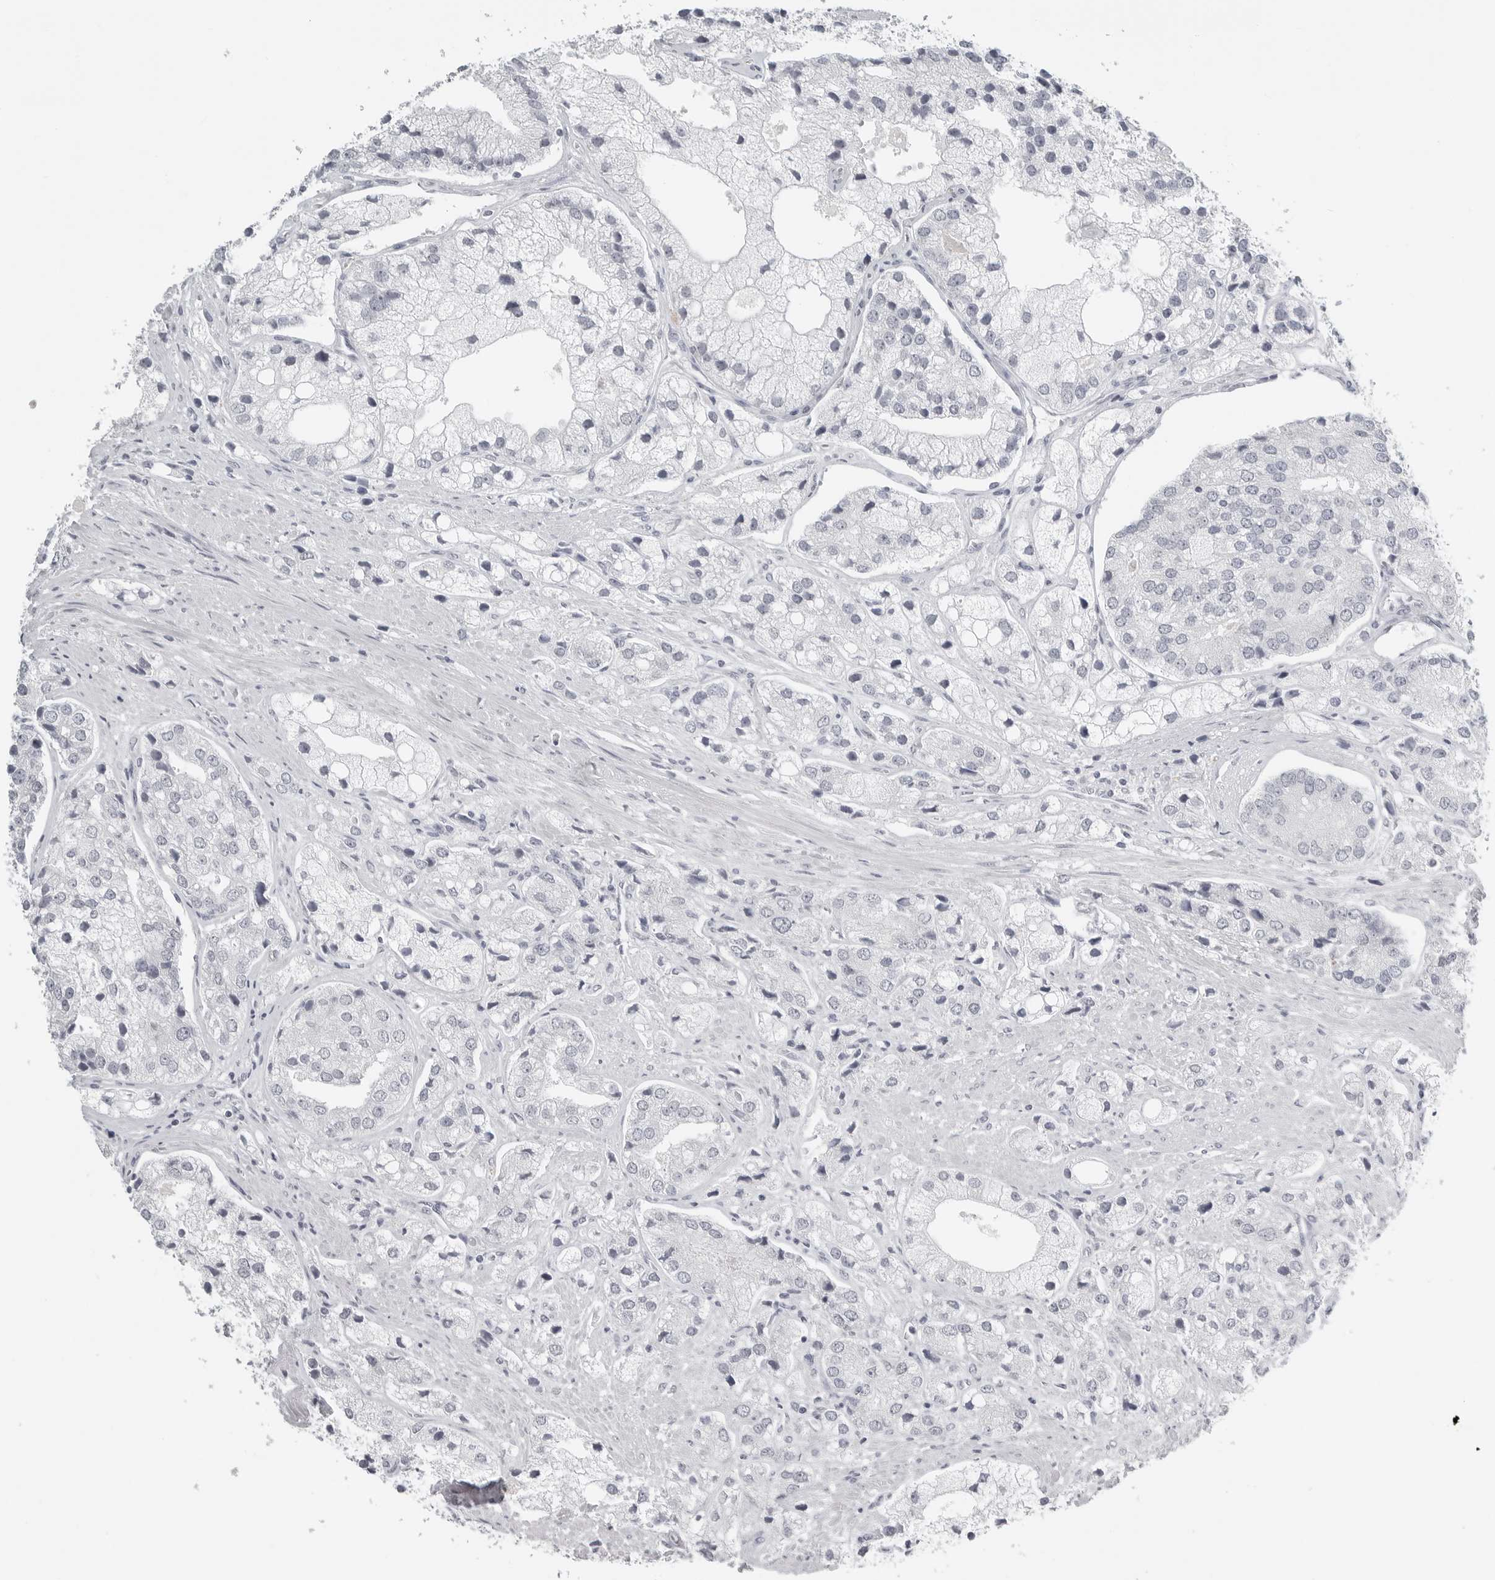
{"staining": {"intensity": "negative", "quantity": "none", "location": "none"}, "tissue": "prostate cancer", "cell_type": "Tumor cells", "image_type": "cancer", "snomed": [{"axis": "morphology", "description": "Adenocarcinoma, High grade"}, {"axis": "topography", "description": "Prostate"}], "caption": "Immunohistochemistry micrograph of prostate cancer stained for a protein (brown), which demonstrates no positivity in tumor cells.", "gene": "BPIFA1", "patient": {"sex": "male", "age": 50}}